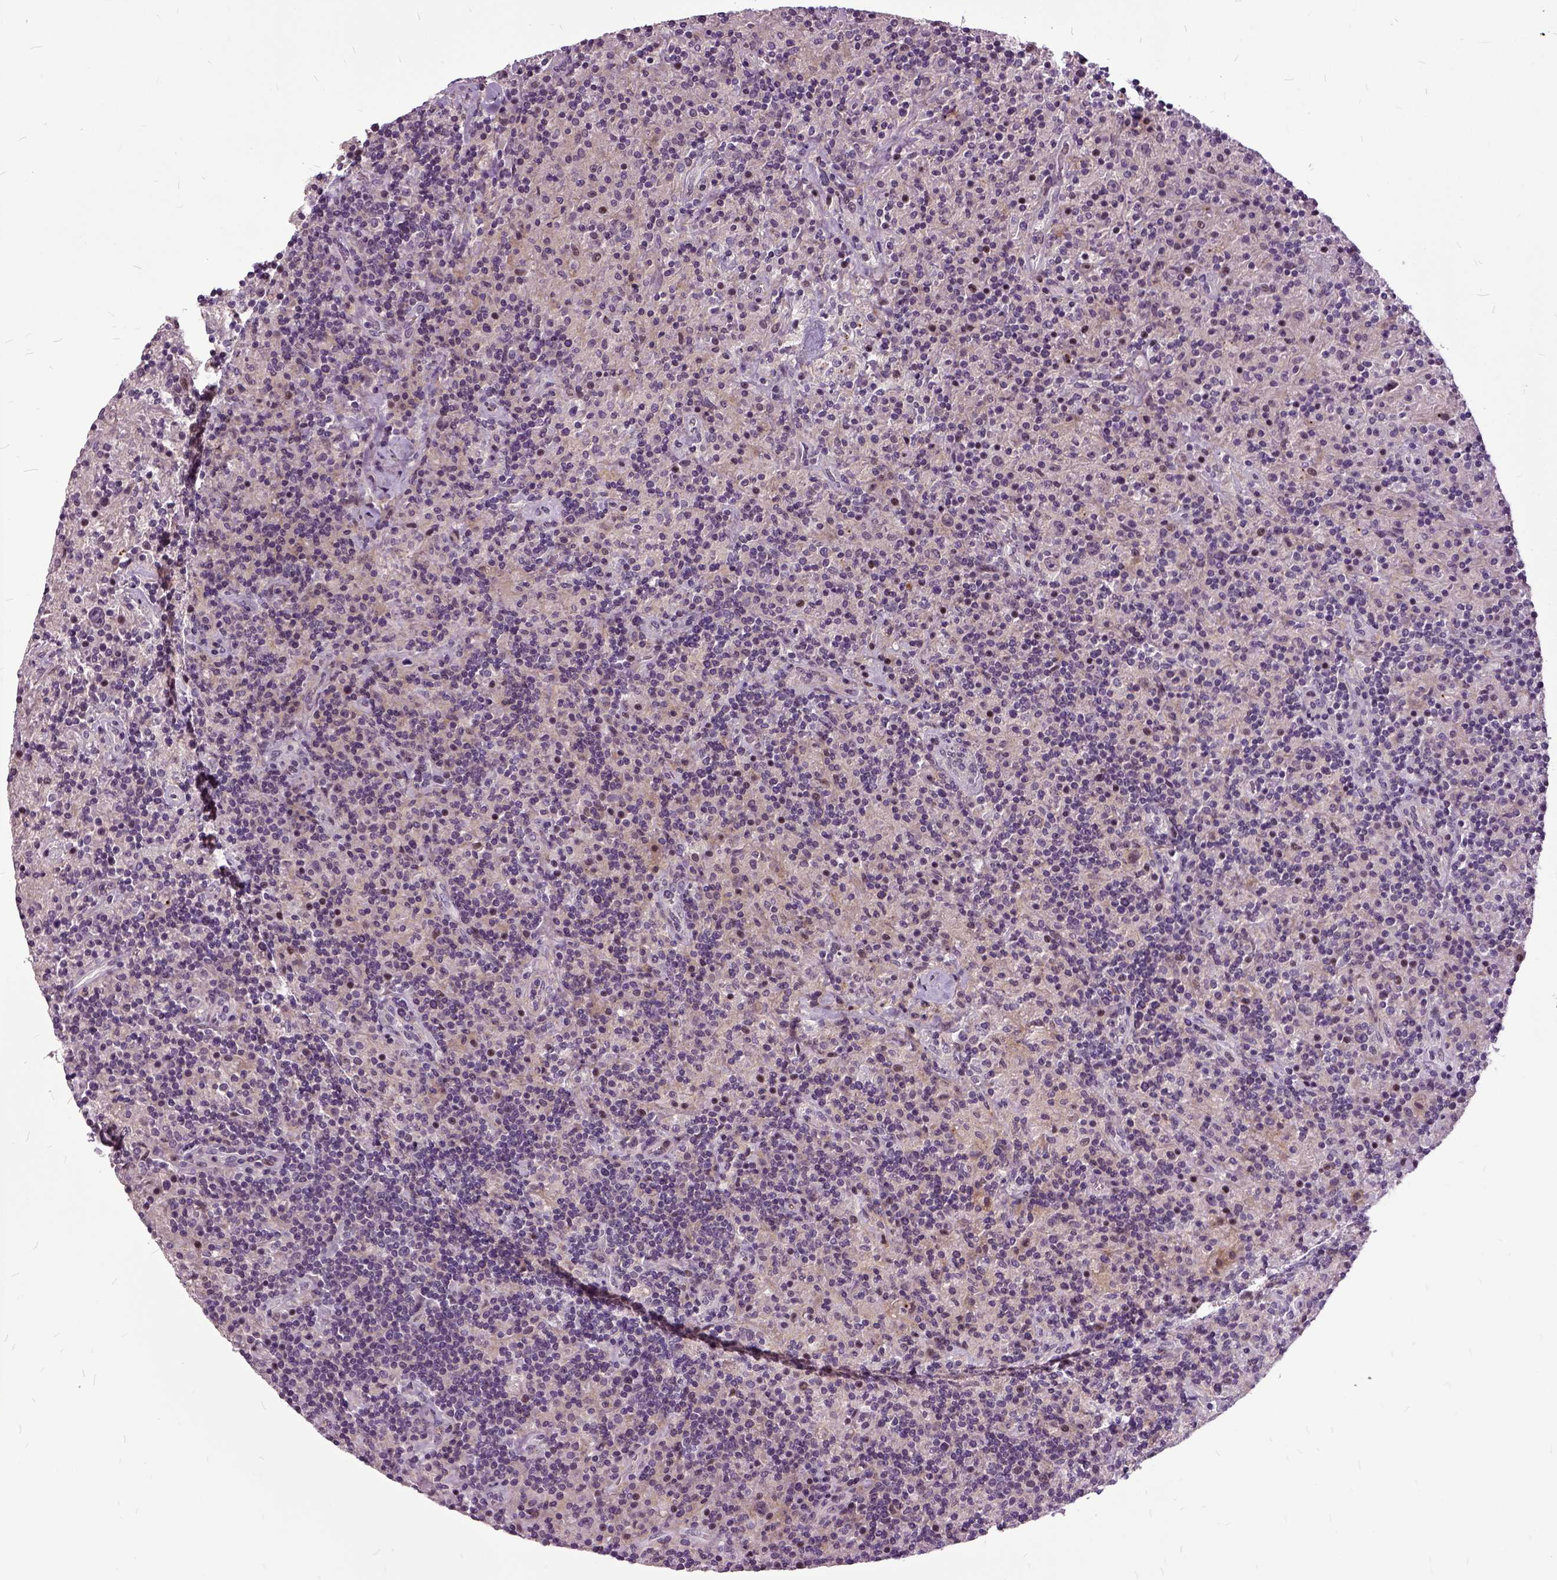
{"staining": {"intensity": "negative", "quantity": "none", "location": "none"}, "tissue": "lymphoma", "cell_type": "Tumor cells", "image_type": "cancer", "snomed": [{"axis": "morphology", "description": "Hodgkin's disease, NOS"}, {"axis": "topography", "description": "Lymph node"}], "caption": "This is an immunohistochemistry photomicrograph of Hodgkin's disease. There is no positivity in tumor cells.", "gene": "ILRUN", "patient": {"sex": "male", "age": 70}}